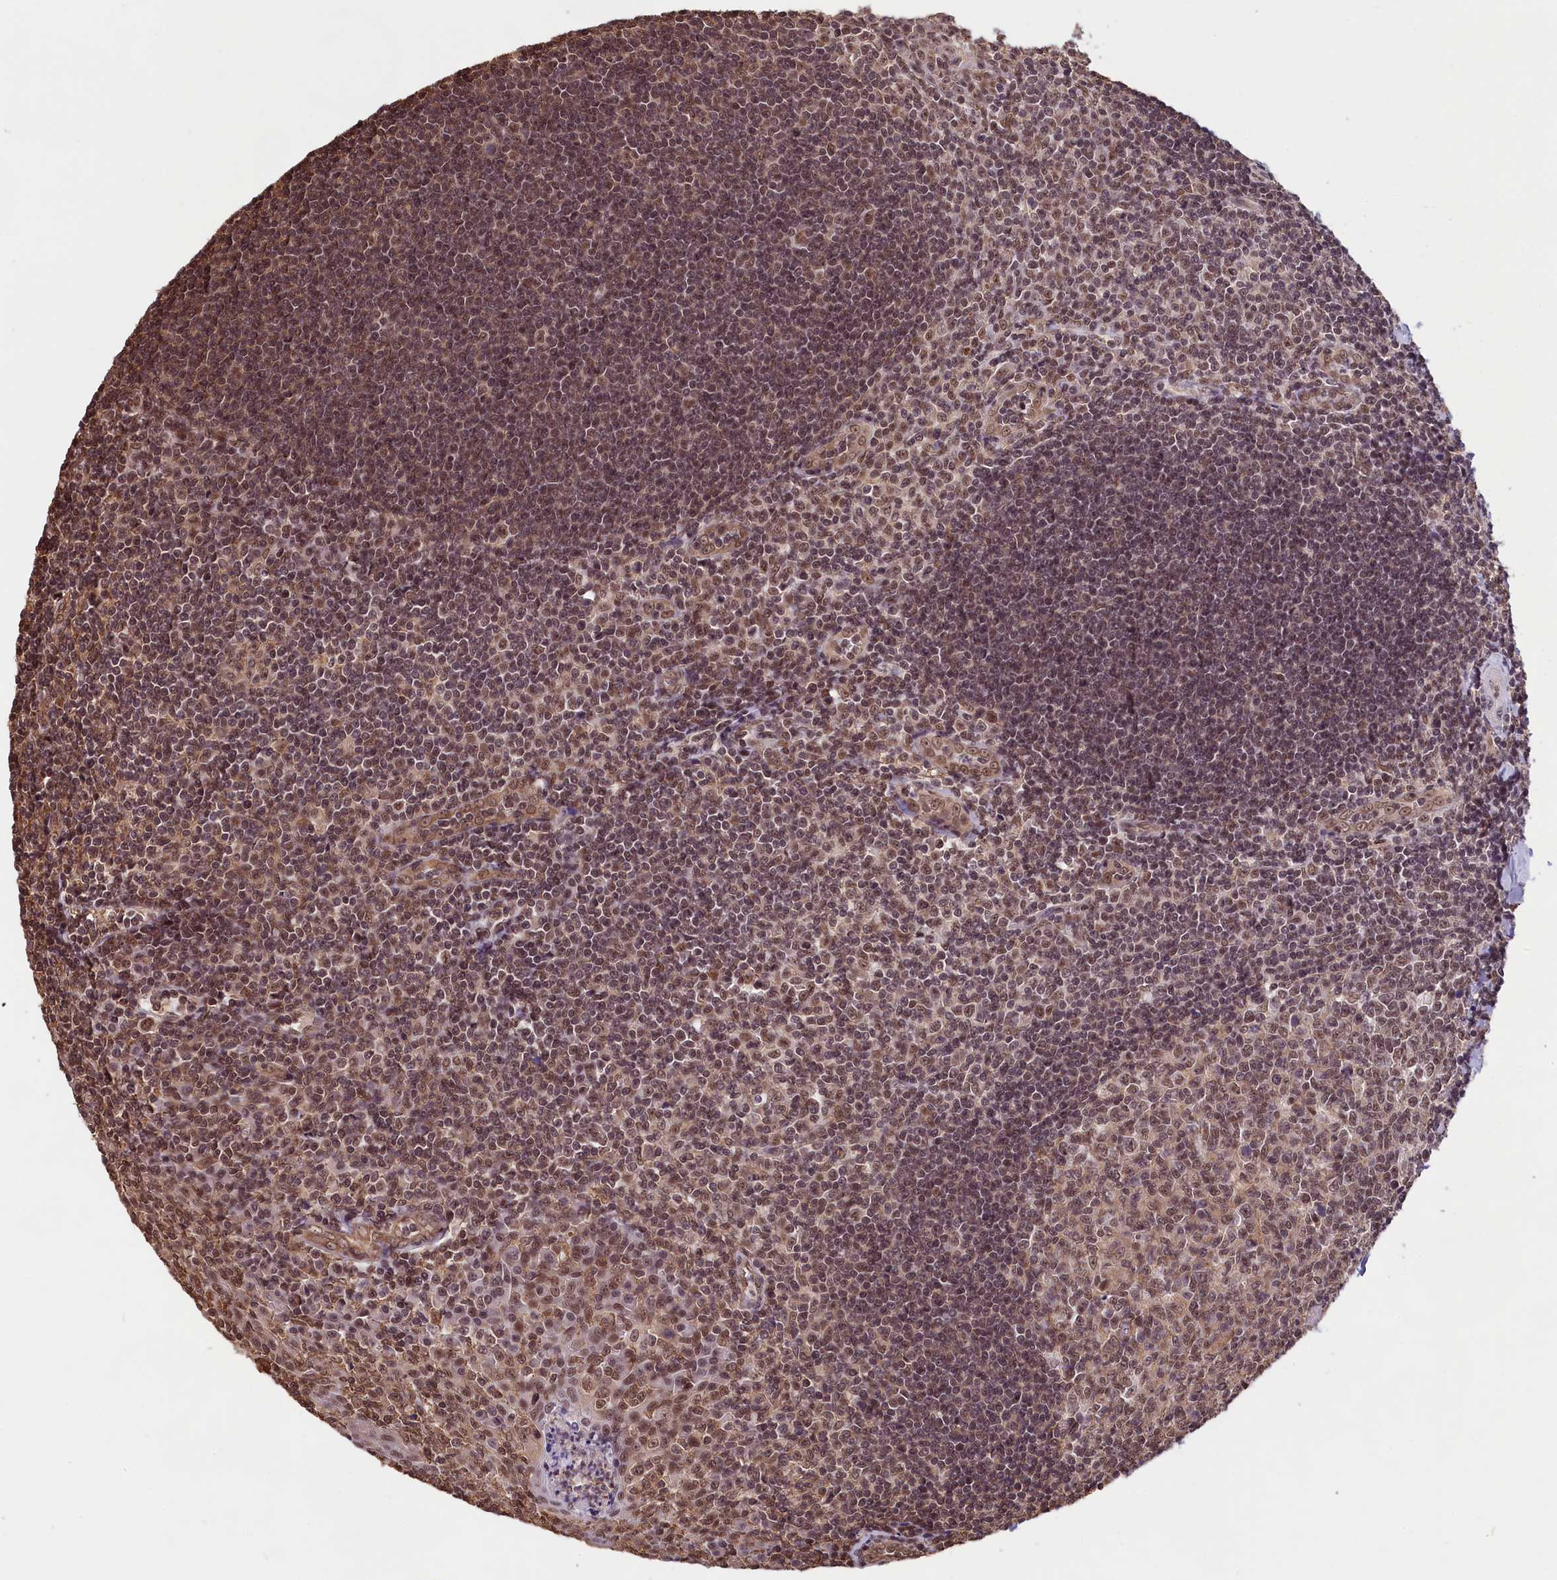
{"staining": {"intensity": "moderate", "quantity": ">75%", "location": "nuclear"}, "tissue": "tonsil", "cell_type": "Germinal center cells", "image_type": "normal", "snomed": [{"axis": "morphology", "description": "Normal tissue, NOS"}, {"axis": "topography", "description": "Tonsil"}], "caption": "Immunohistochemistry (IHC) (DAB) staining of benign tonsil shows moderate nuclear protein positivity in approximately >75% of germinal center cells.", "gene": "ZC3H4", "patient": {"sex": "male", "age": 27}}